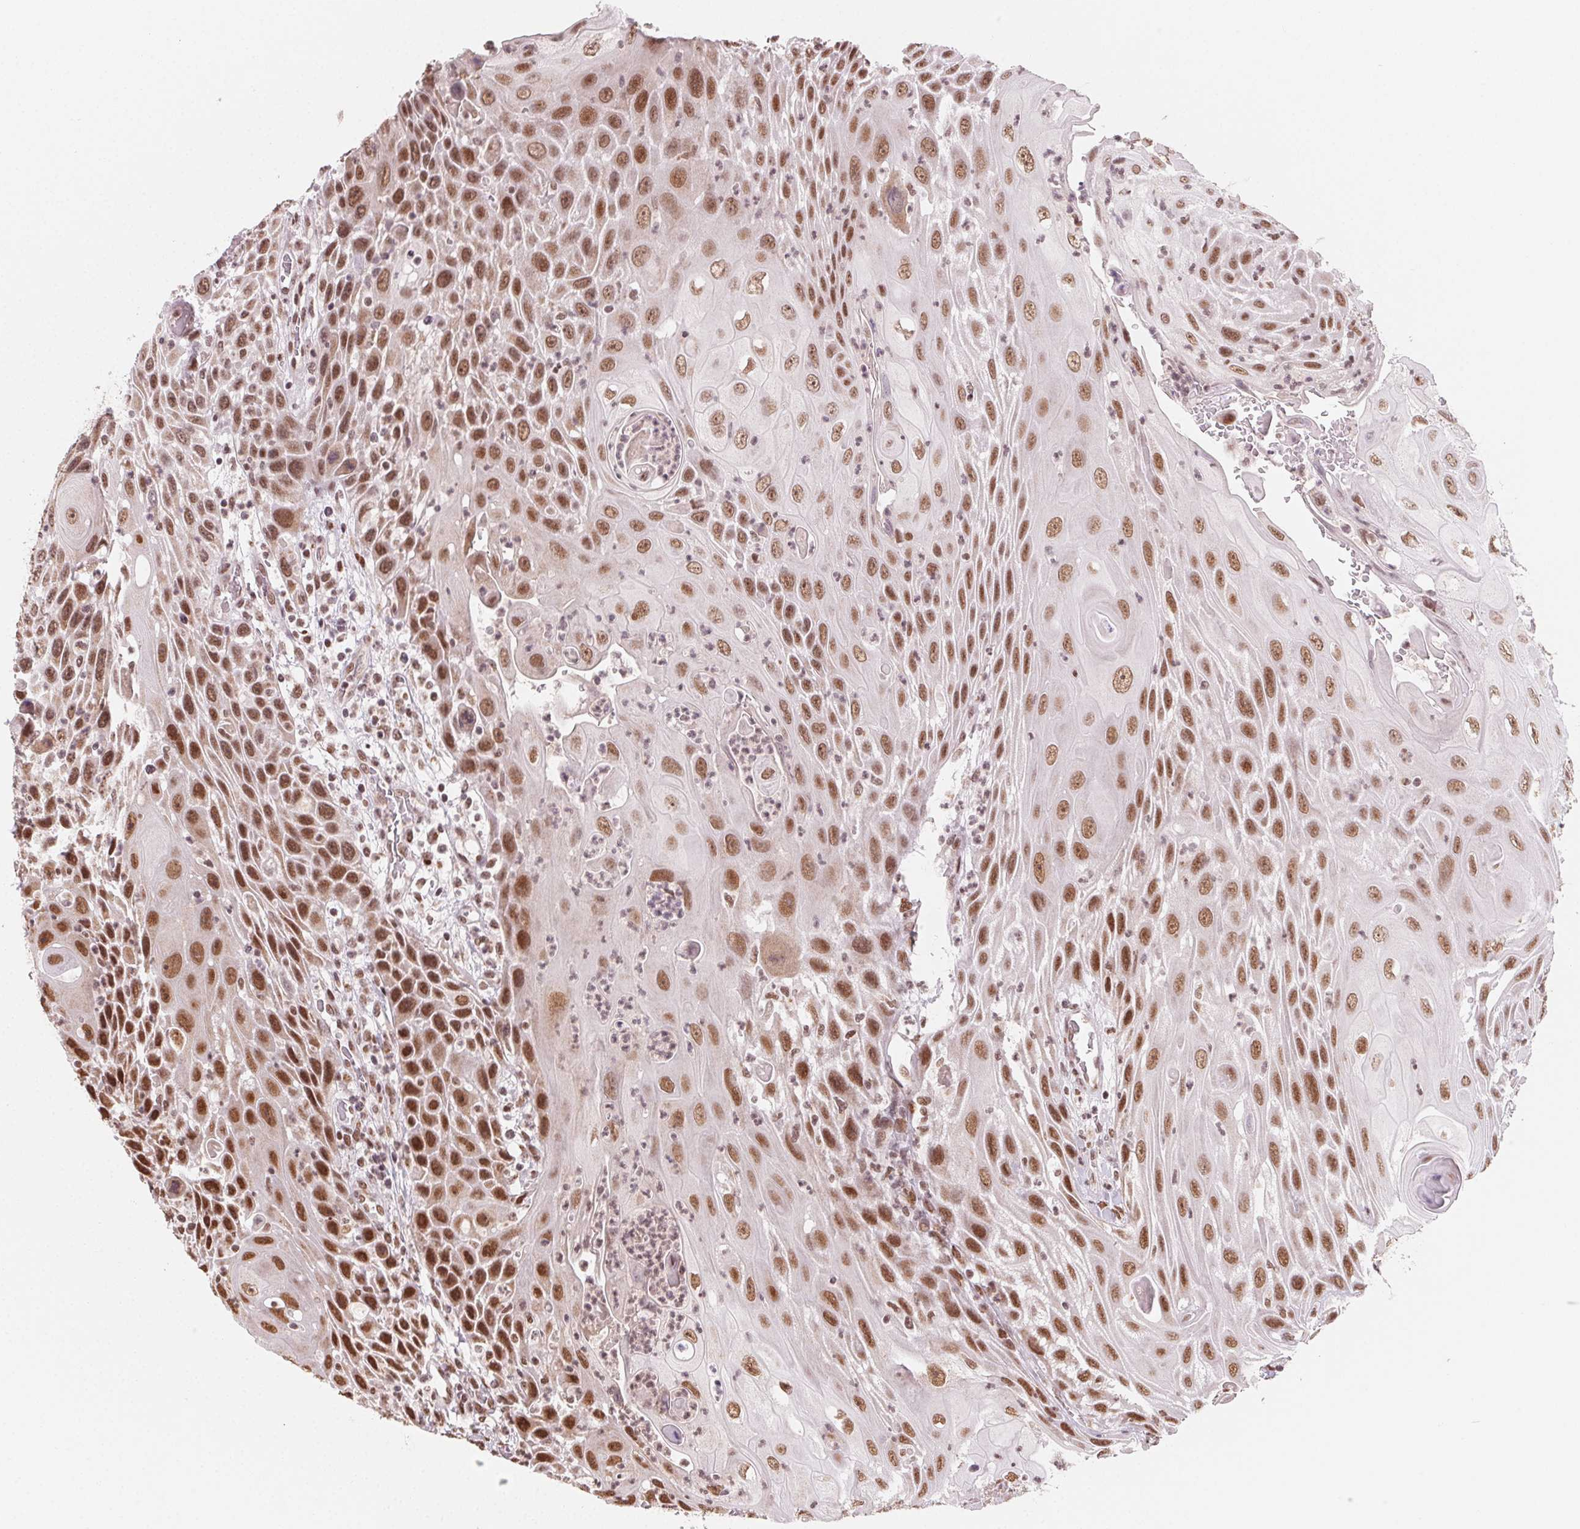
{"staining": {"intensity": "moderate", "quantity": ">75%", "location": "nuclear"}, "tissue": "head and neck cancer", "cell_type": "Tumor cells", "image_type": "cancer", "snomed": [{"axis": "morphology", "description": "Squamous cell carcinoma, NOS"}, {"axis": "topography", "description": "Head-Neck"}], "caption": "Tumor cells reveal medium levels of moderate nuclear expression in about >75% of cells in human head and neck squamous cell carcinoma.", "gene": "TOPORS", "patient": {"sex": "male", "age": 69}}